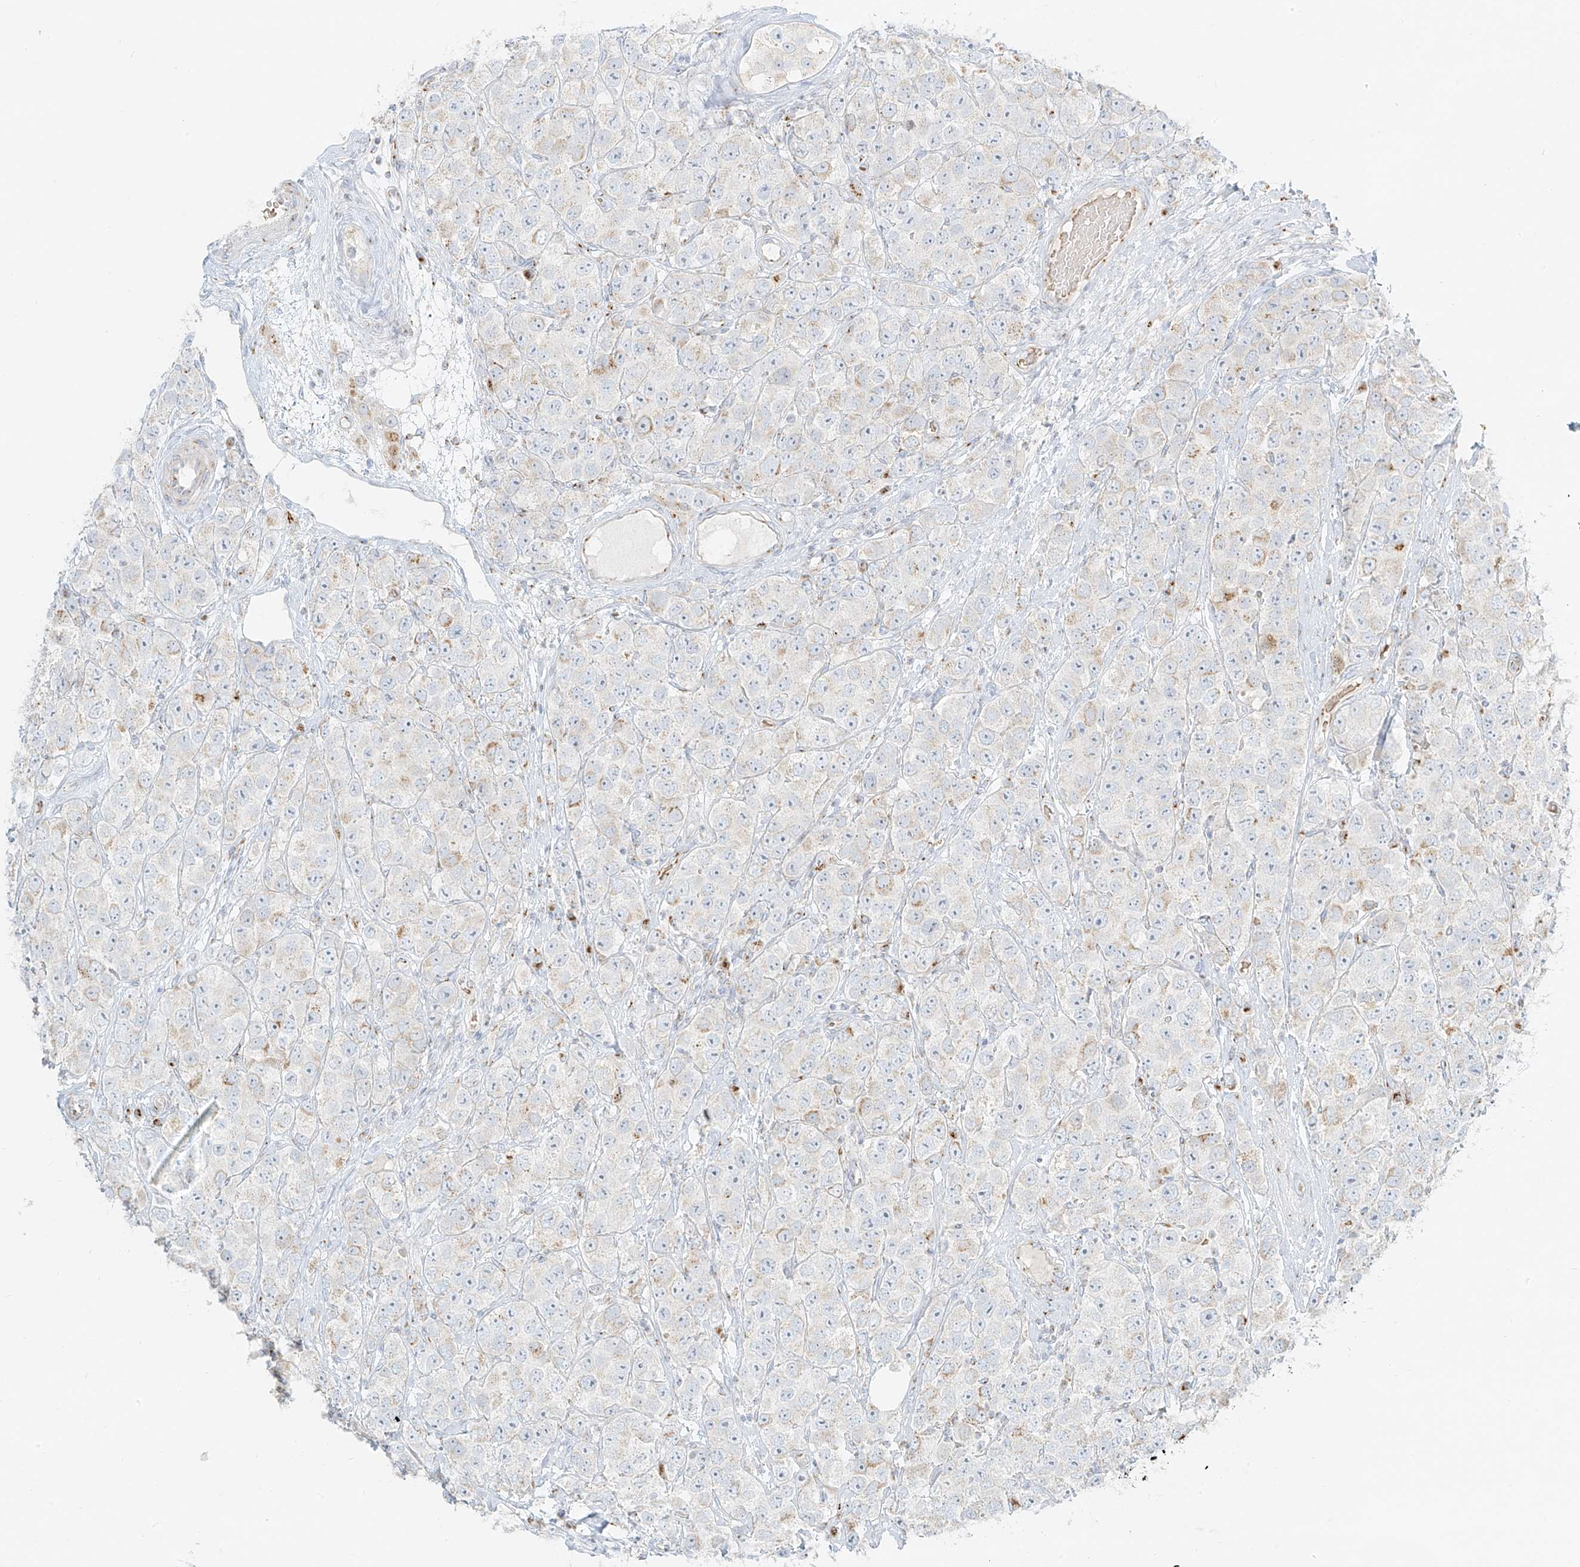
{"staining": {"intensity": "weak", "quantity": "<25%", "location": "cytoplasmic/membranous"}, "tissue": "testis cancer", "cell_type": "Tumor cells", "image_type": "cancer", "snomed": [{"axis": "morphology", "description": "Seminoma, NOS"}, {"axis": "topography", "description": "Testis"}], "caption": "The photomicrograph reveals no significant expression in tumor cells of testis cancer.", "gene": "TMEM87B", "patient": {"sex": "male", "age": 28}}